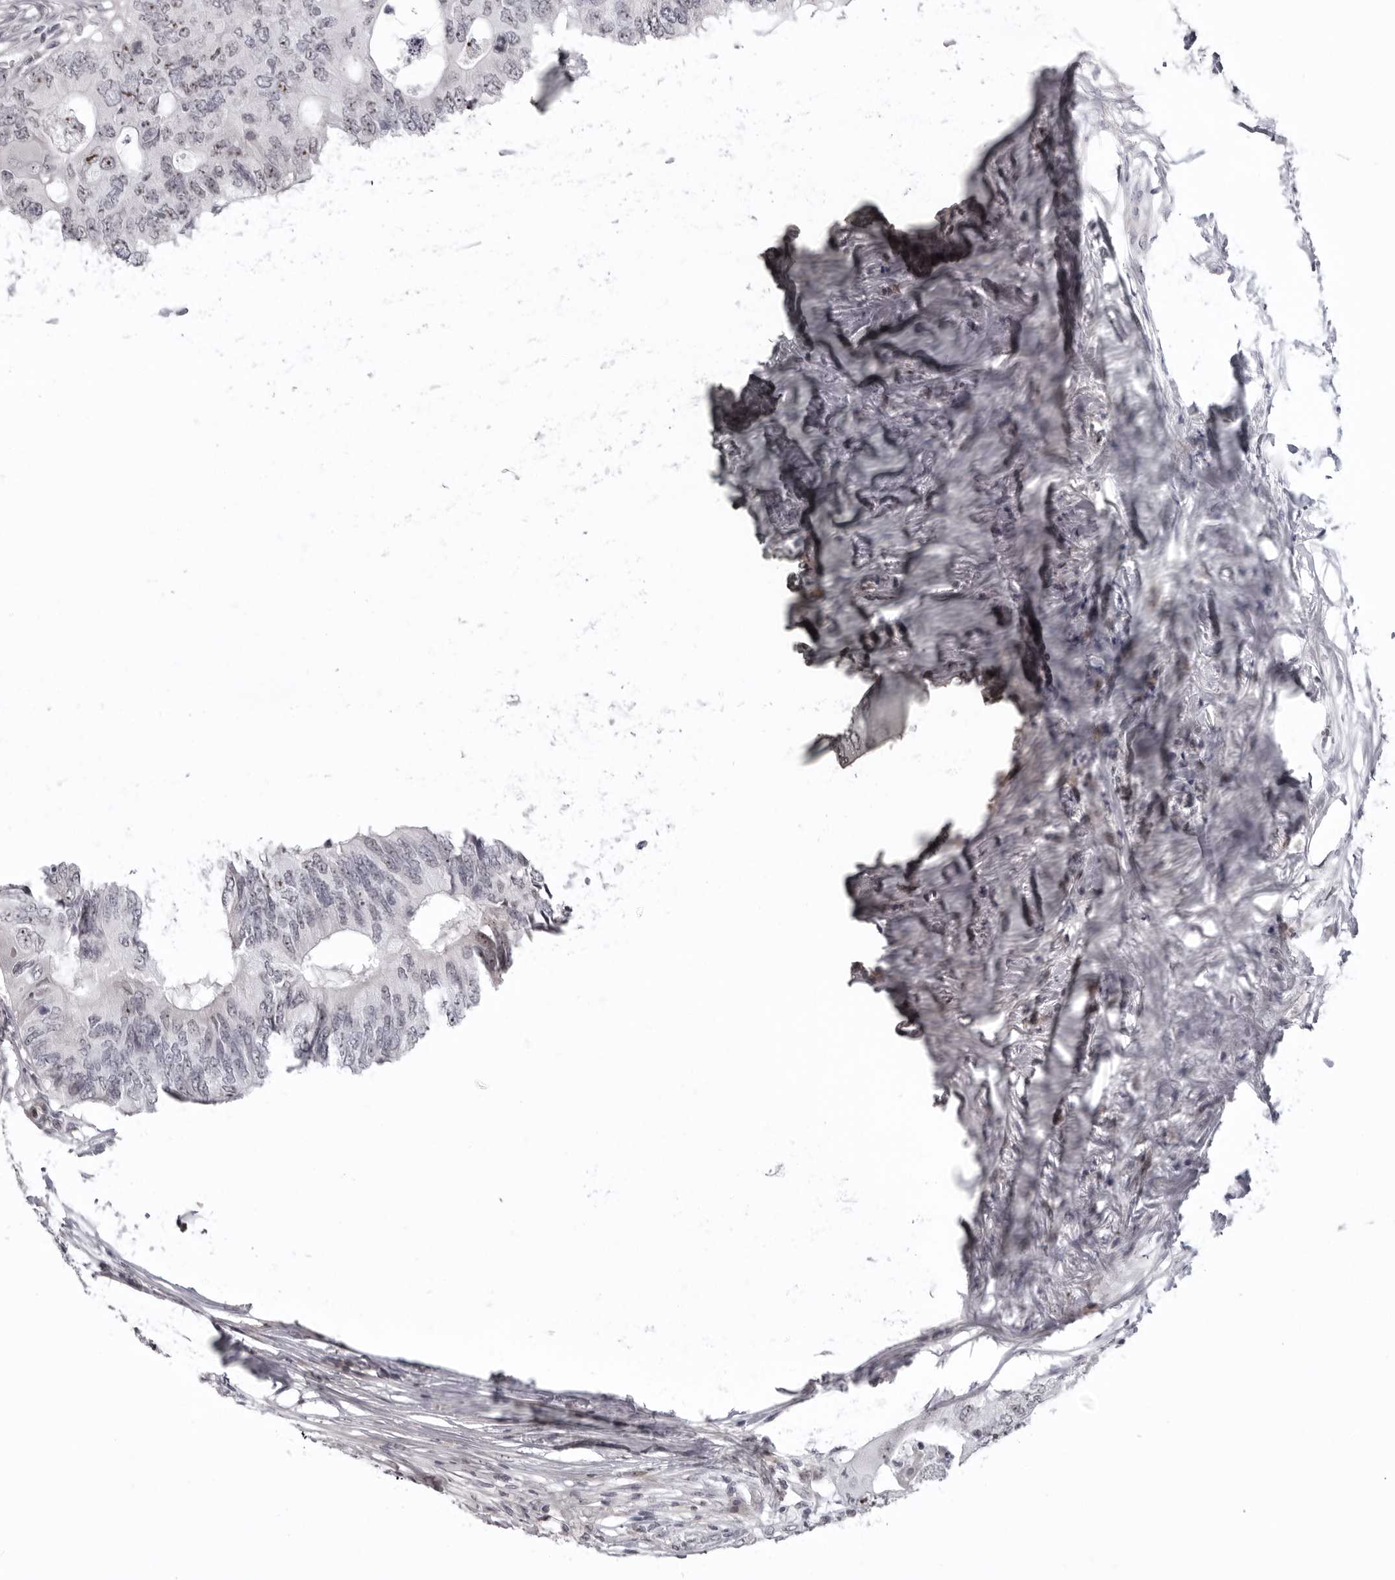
{"staining": {"intensity": "moderate", "quantity": "<25%", "location": "nuclear"}, "tissue": "colorectal cancer", "cell_type": "Tumor cells", "image_type": "cancer", "snomed": [{"axis": "morphology", "description": "Adenocarcinoma, NOS"}, {"axis": "topography", "description": "Colon"}], "caption": "Immunohistochemical staining of colorectal cancer demonstrates low levels of moderate nuclear protein staining in about <25% of tumor cells.", "gene": "HELZ", "patient": {"sex": "male", "age": 71}}